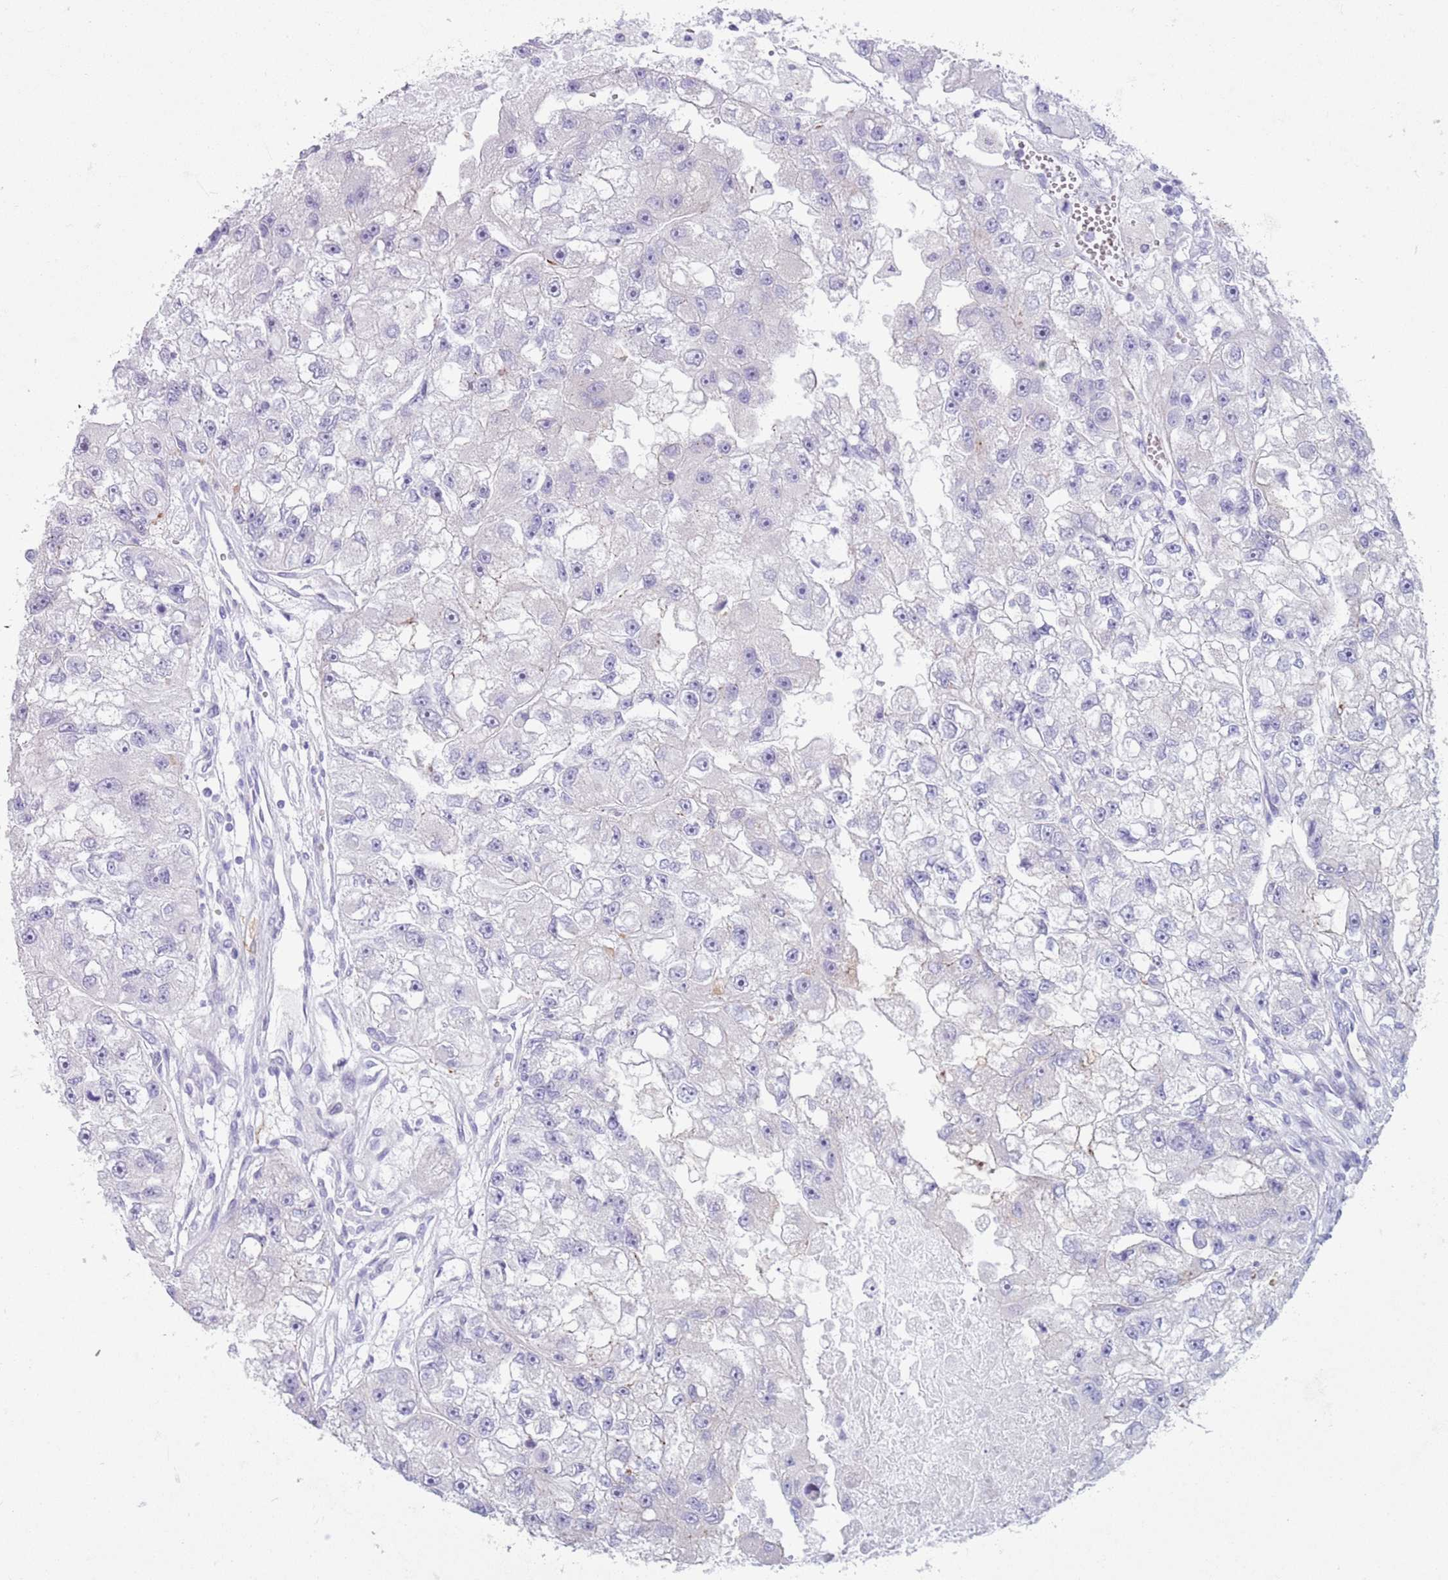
{"staining": {"intensity": "negative", "quantity": "none", "location": "none"}, "tissue": "renal cancer", "cell_type": "Tumor cells", "image_type": "cancer", "snomed": [{"axis": "morphology", "description": "Adenocarcinoma, NOS"}, {"axis": "topography", "description": "Kidney"}], "caption": "Immunohistochemistry photomicrograph of human adenocarcinoma (renal) stained for a protein (brown), which reveals no positivity in tumor cells. (Immunohistochemistry, brightfield microscopy, high magnification).", "gene": "SNX6", "patient": {"sex": "male", "age": 63}}